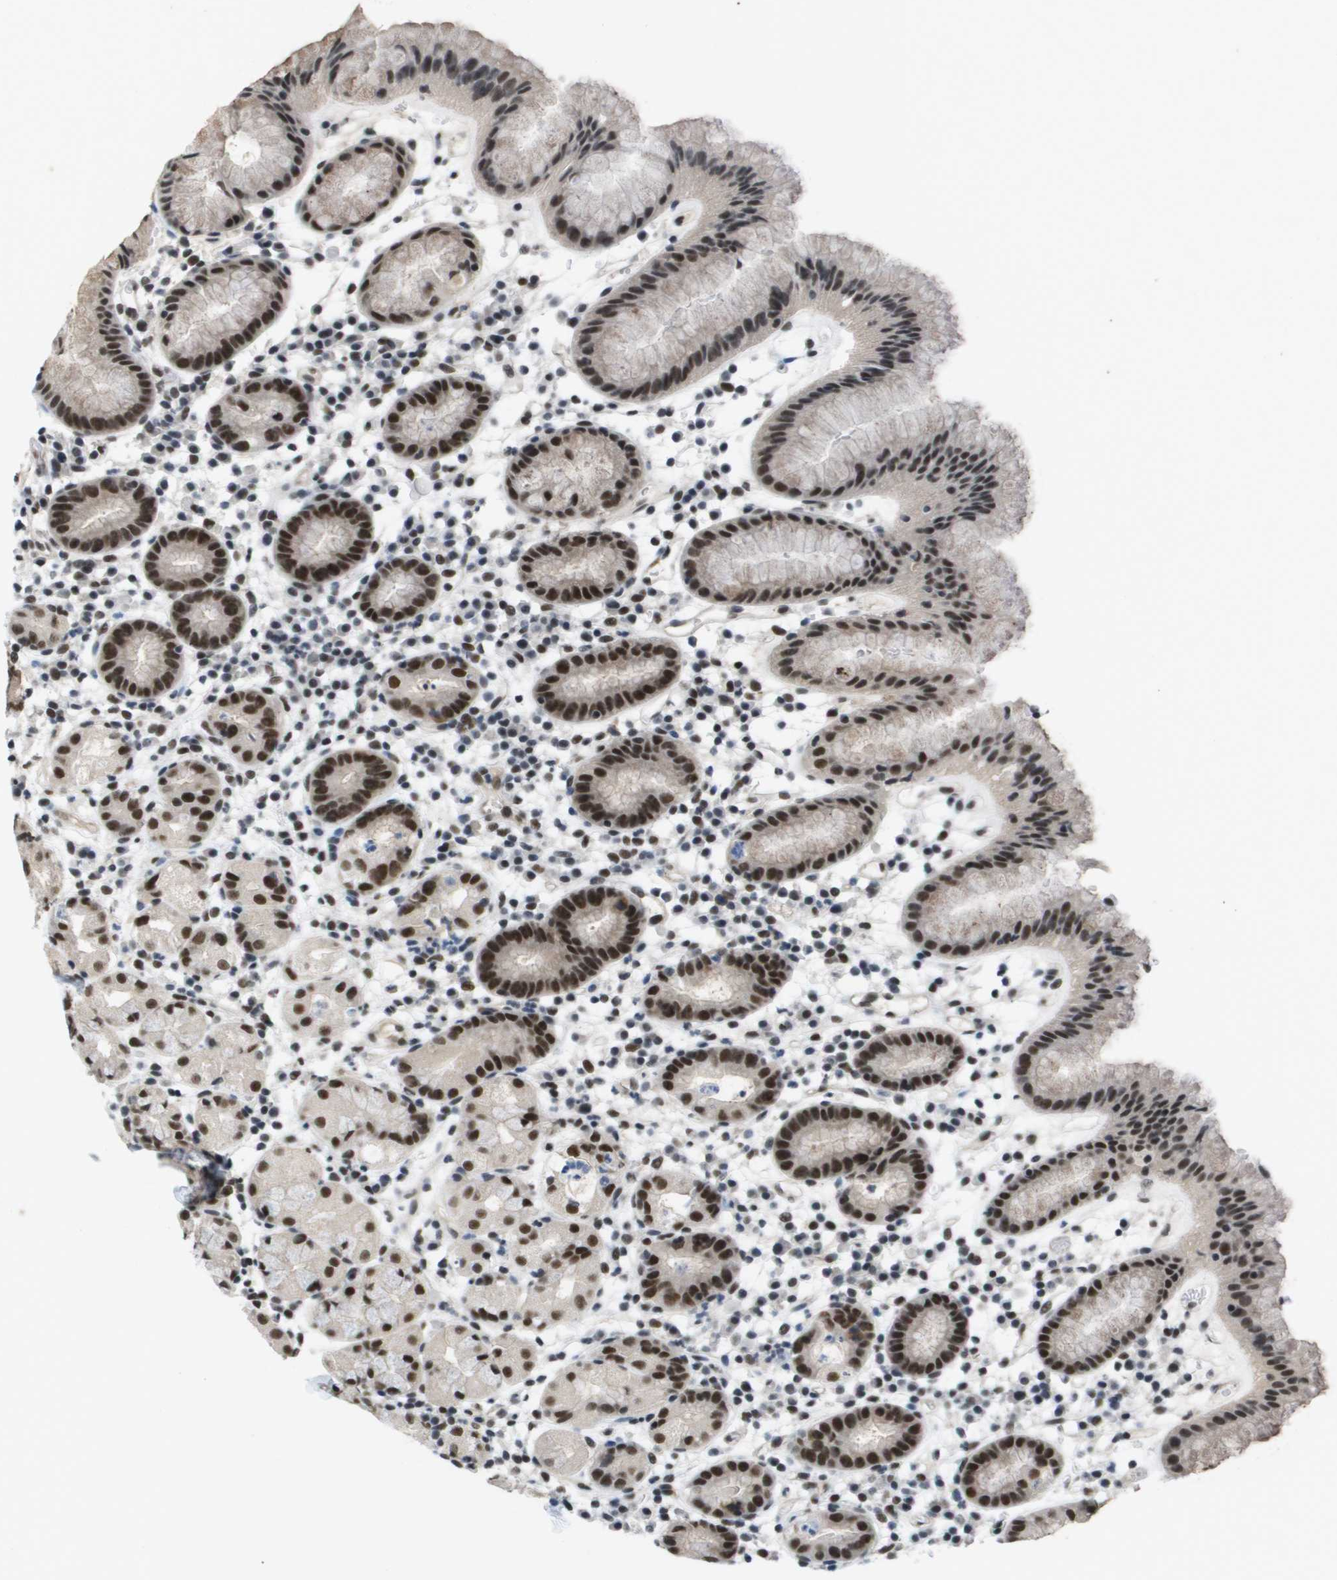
{"staining": {"intensity": "moderate", "quantity": ">75%", "location": "nuclear"}, "tissue": "stomach", "cell_type": "Glandular cells", "image_type": "normal", "snomed": [{"axis": "morphology", "description": "Normal tissue, NOS"}, {"axis": "topography", "description": "Stomach"}, {"axis": "topography", "description": "Stomach, lower"}], "caption": "Moderate nuclear expression for a protein is identified in approximately >75% of glandular cells of normal stomach using IHC.", "gene": "ISY1", "patient": {"sex": "female", "age": 75}}